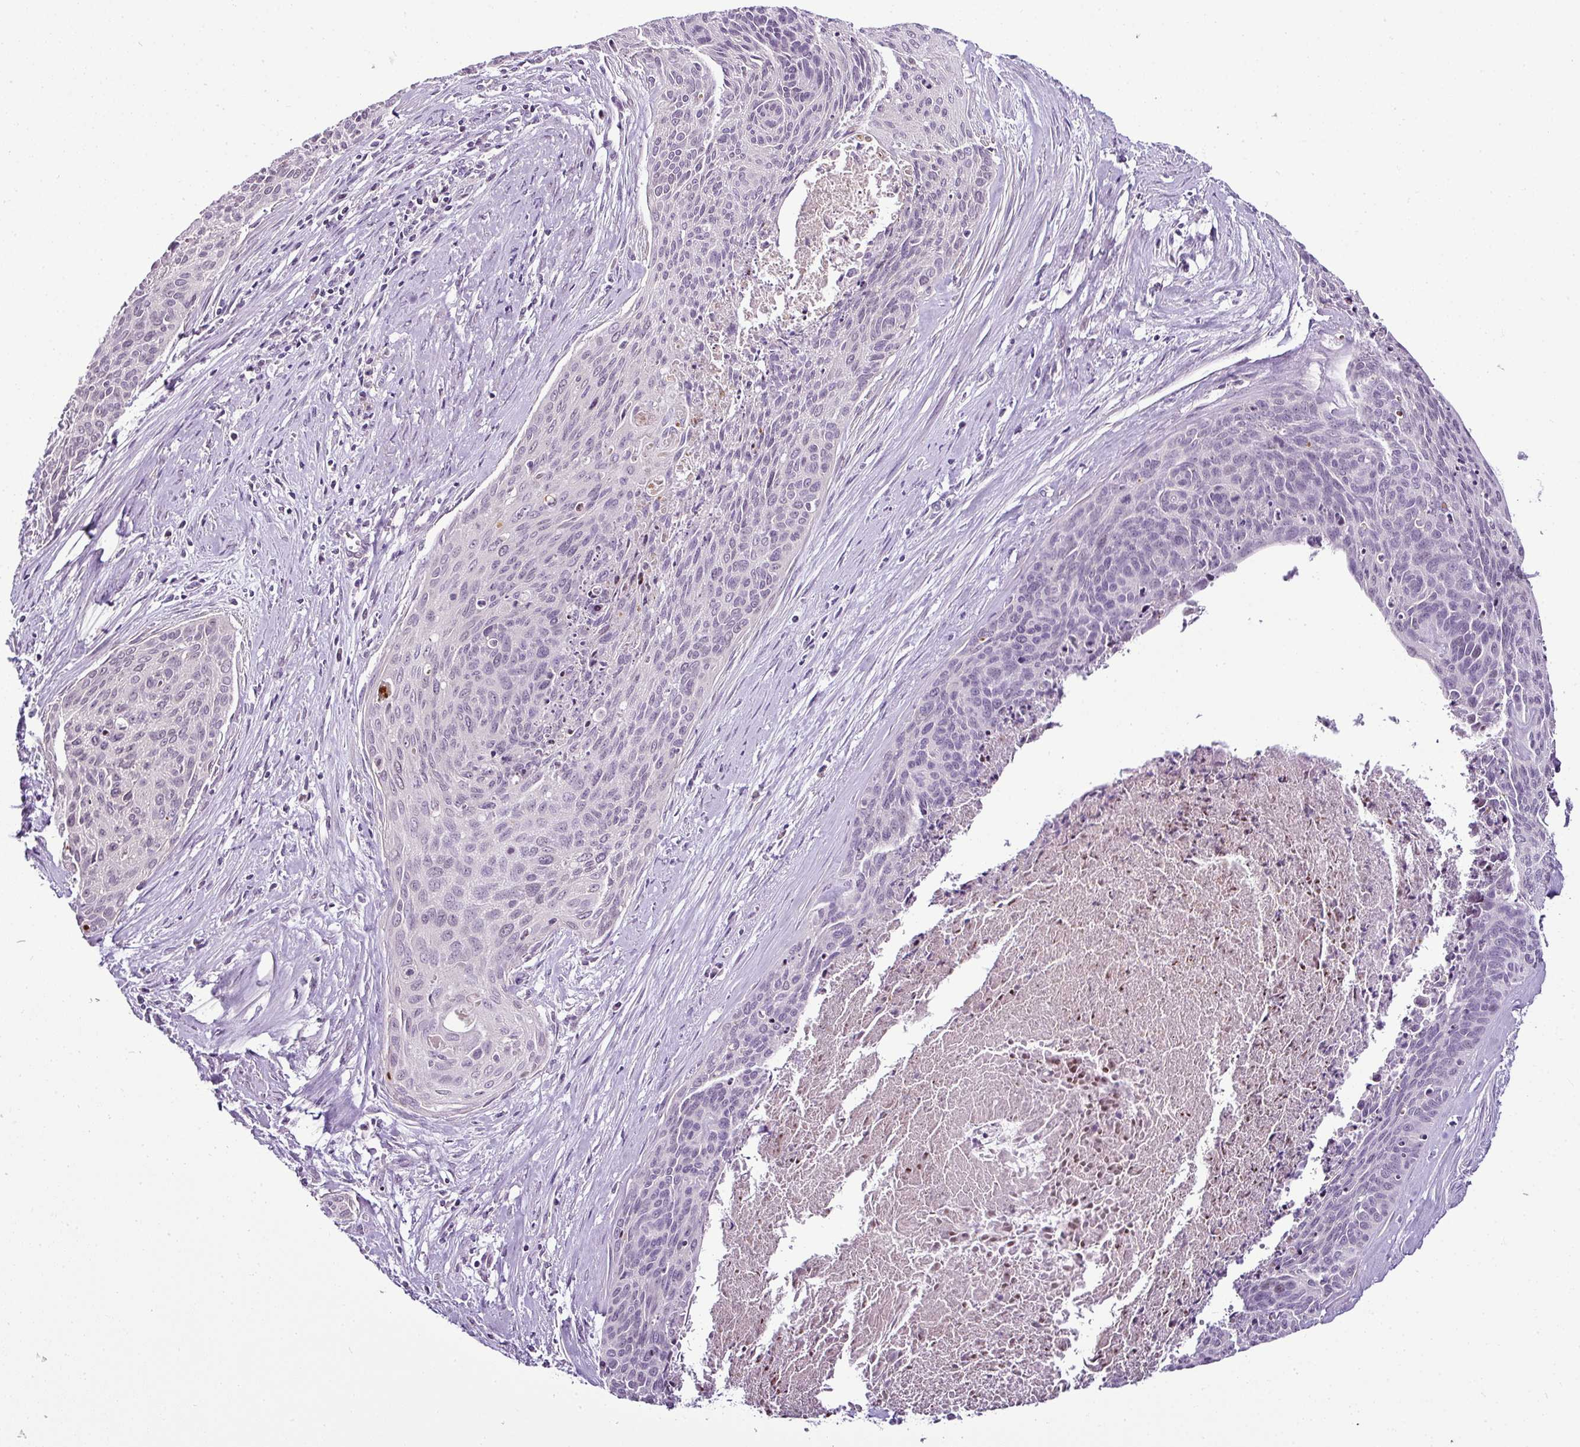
{"staining": {"intensity": "negative", "quantity": "none", "location": "none"}, "tissue": "cervical cancer", "cell_type": "Tumor cells", "image_type": "cancer", "snomed": [{"axis": "morphology", "description": "Squamous cell carcinoma, NOS"}, {"axis": "topography", "description": "Cervix"}], "caption": "An image of cervical cancer (squamous cell carcinoma) stained for a protein displays no brown staining in tumor cells.", "gene": "TEX30", "patient": {"sex": "female", "age": 55}}